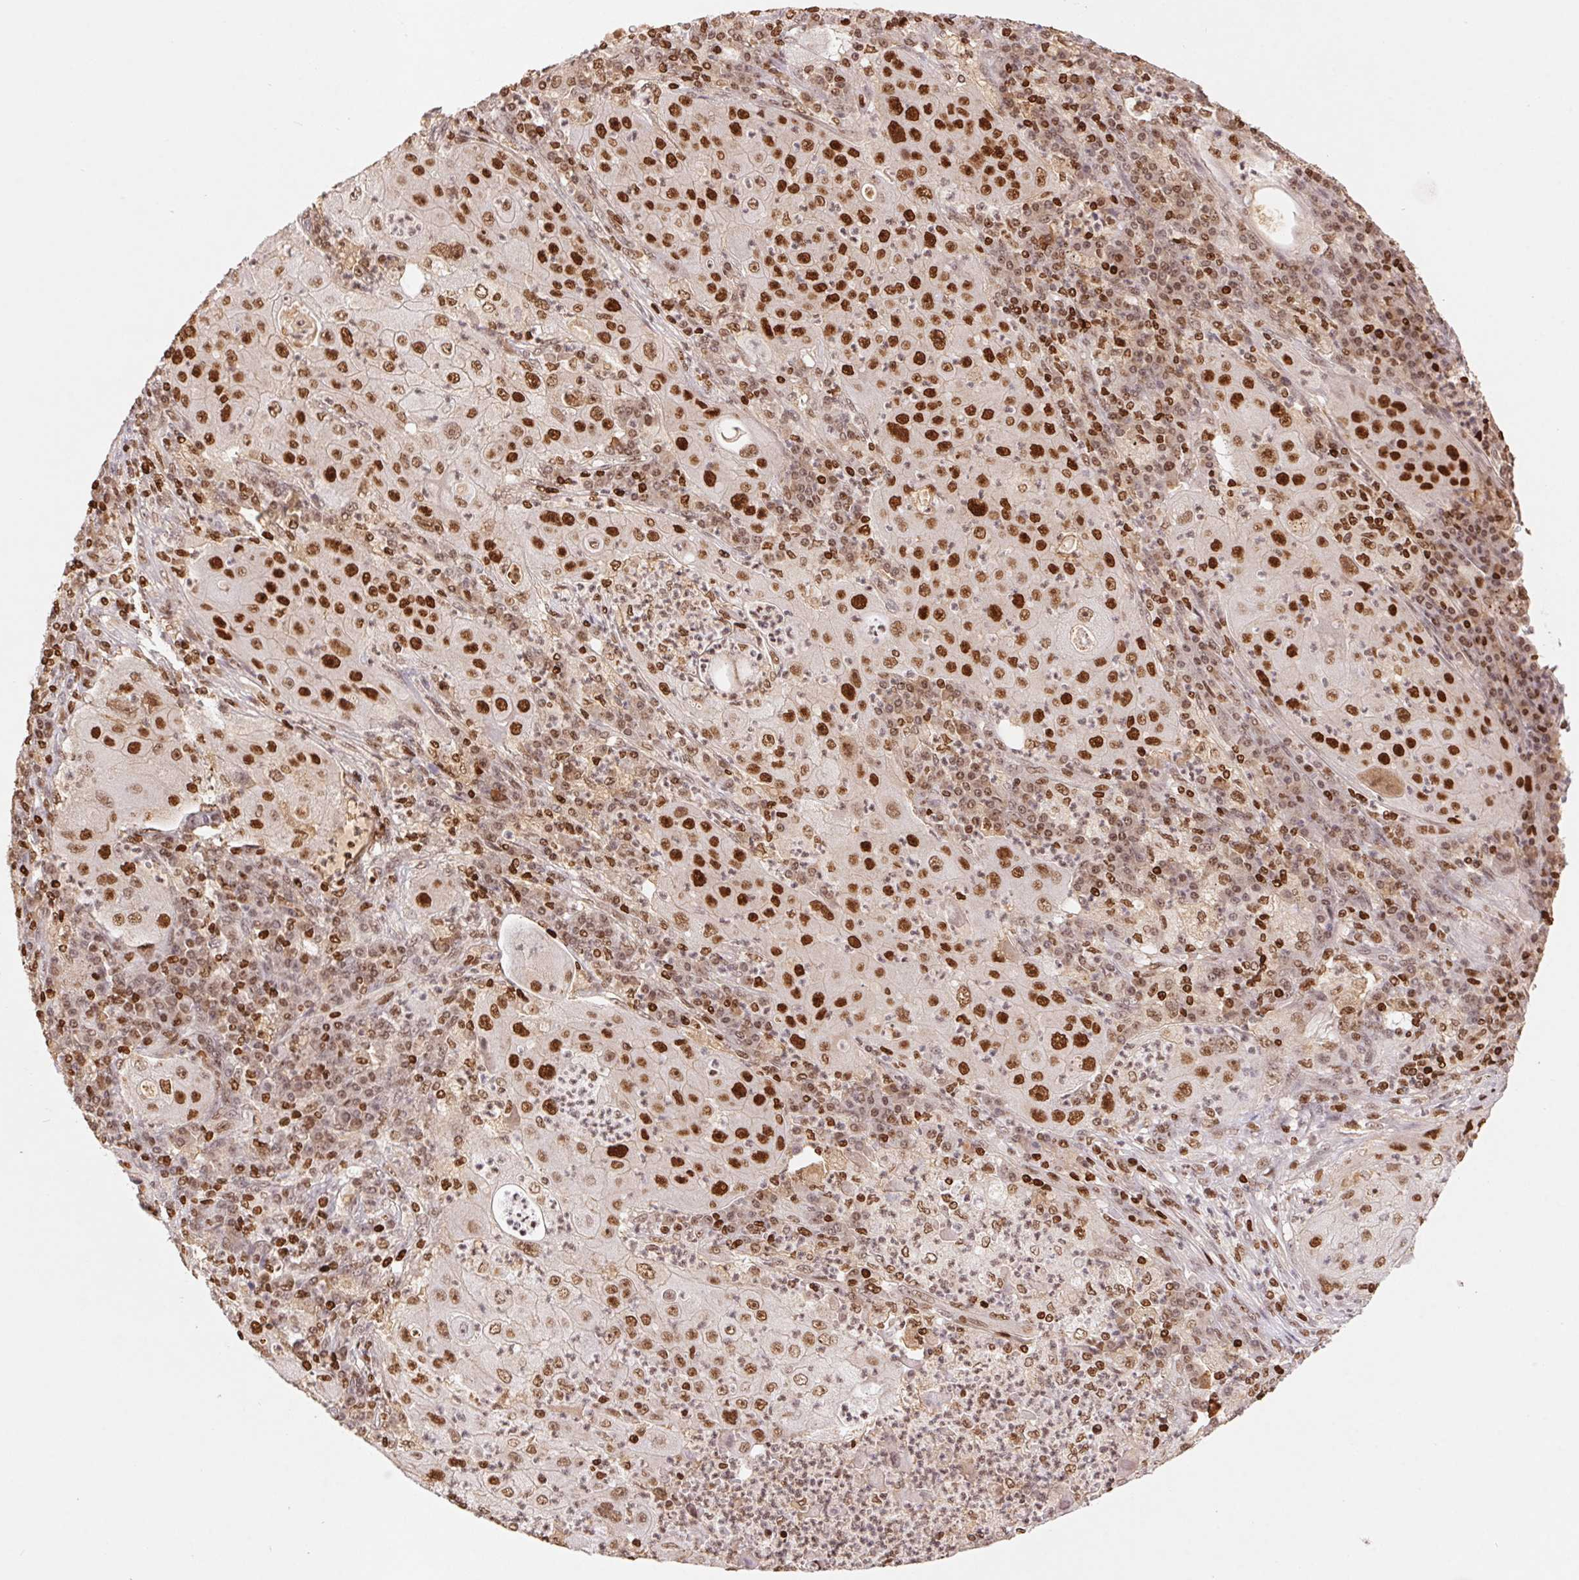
{"staining": {"intensity": "strong", "quantity": ">75%", "location": "nuclear"}, "tissue": "lung cancer", "cell_type": "Tumor cells", "image_type": "cancer", "snomed": [{"axis": "morphology", "description": "Squamous cell carcinoma, NOS"}, {"axis": "topography", "description": "Lung"}], "caption": "The micrograph exhibits a brown stain indicating the presence of a protein in the nuclear of tumor cells in lung cancer (squamous cell carcinoma). (DAB = brown stain, brightfield microscopy at high magnification).", "gene": "POLD3", "patient": {"sex": "female", "age": 59}}